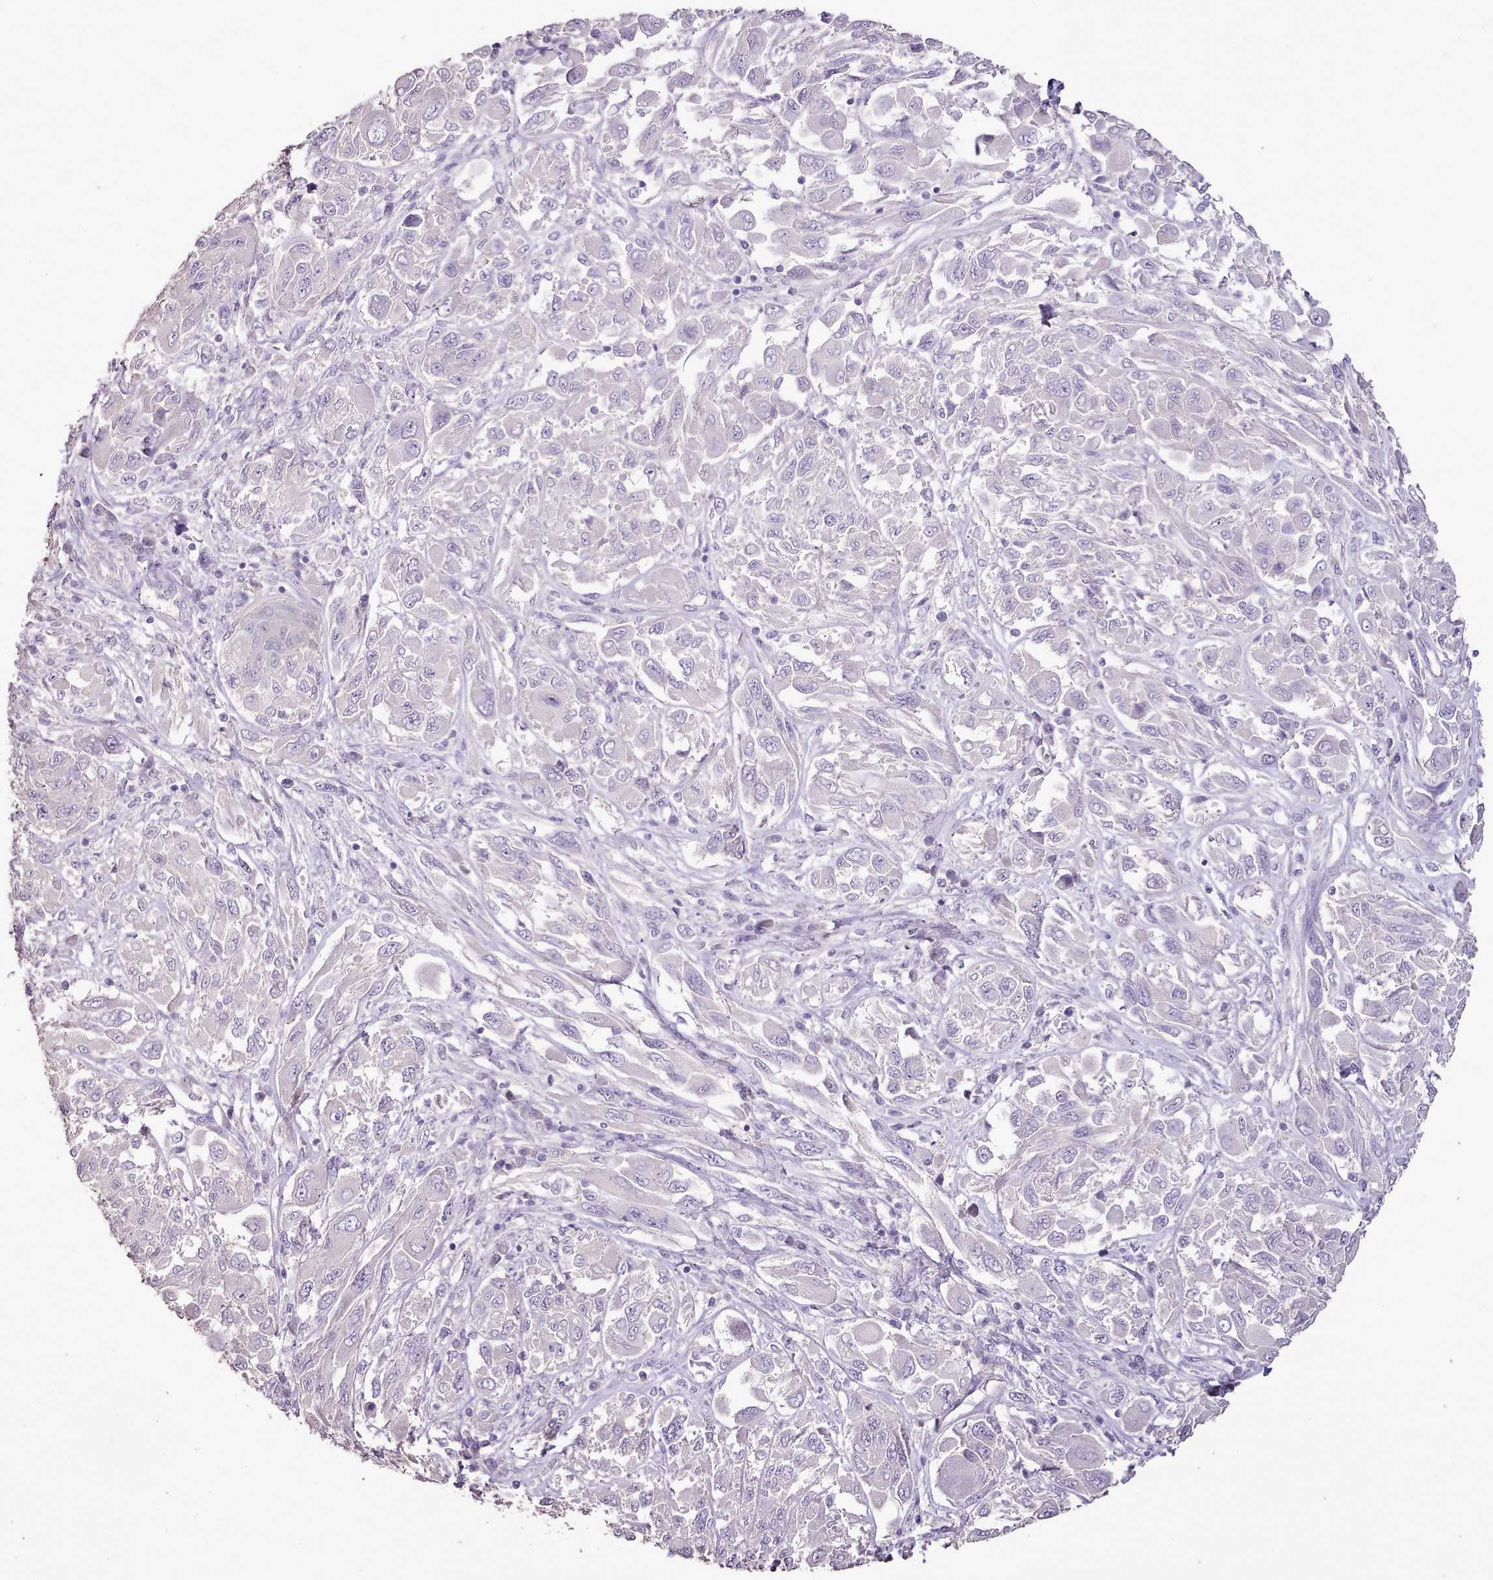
{"staining": {"intensity": "negative", "quantity": "none", "location": "none"}, "tissue": "melanoma", "cell_type": "Tumor cells", "image_type": "cancer", "snomed": [{"axis": "morphology", "description": "Malignant melanoma, NOS"}, {"axis": "topography", "description": "Skin"}], "caption": "This photomicrograph is of melanoma stained with immunohistochemistry to label a protein in brown with the nuclei are counter-stained blue. There is no expression in tumor cells.", "gene": "BLOC1S2", "patient": {"sex": "female", "age": 91}}